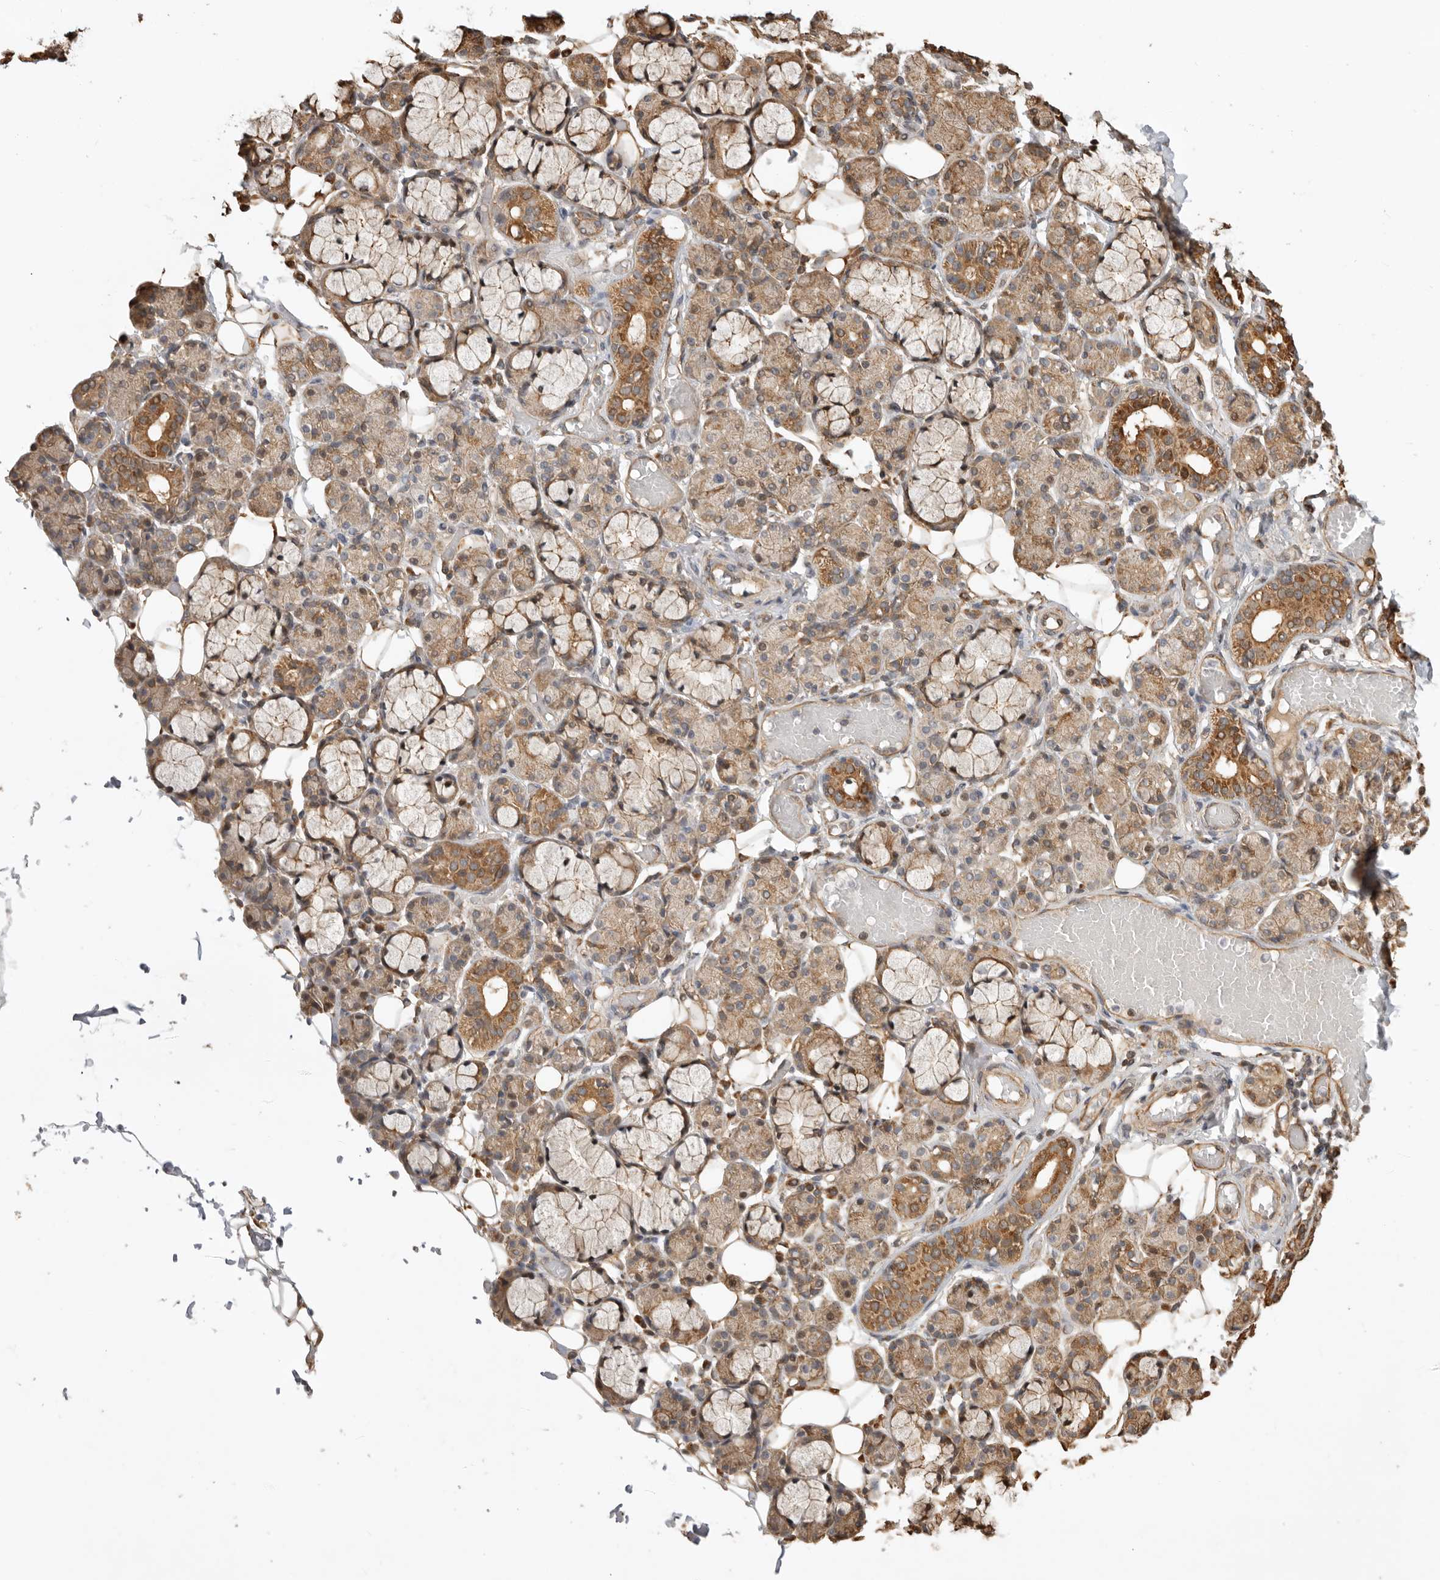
{"staining": {"intensity": "moderate", "quantity": ">75%", "location": "cytoplasmic/membranous,nuclear"}, "tissue": "salivary gland", "cell_type": "Glandular cells", "image_type": "normal", "snomed": [{"axis": "morphology", "description": "Normal tissue, NOS"}, {"axis": "topography", "description": "Salivary gland"}], "caption": "Protein expression analysis of benign salivary gland exhibits moderate cytoplasmic/membranous,nuclear staining in about >75% of glandular cells. (Brightfield microscopy of DAB IHC at high magnification).", "gene": "DPH7", "patient": {"sex": "male", "age": 63}}